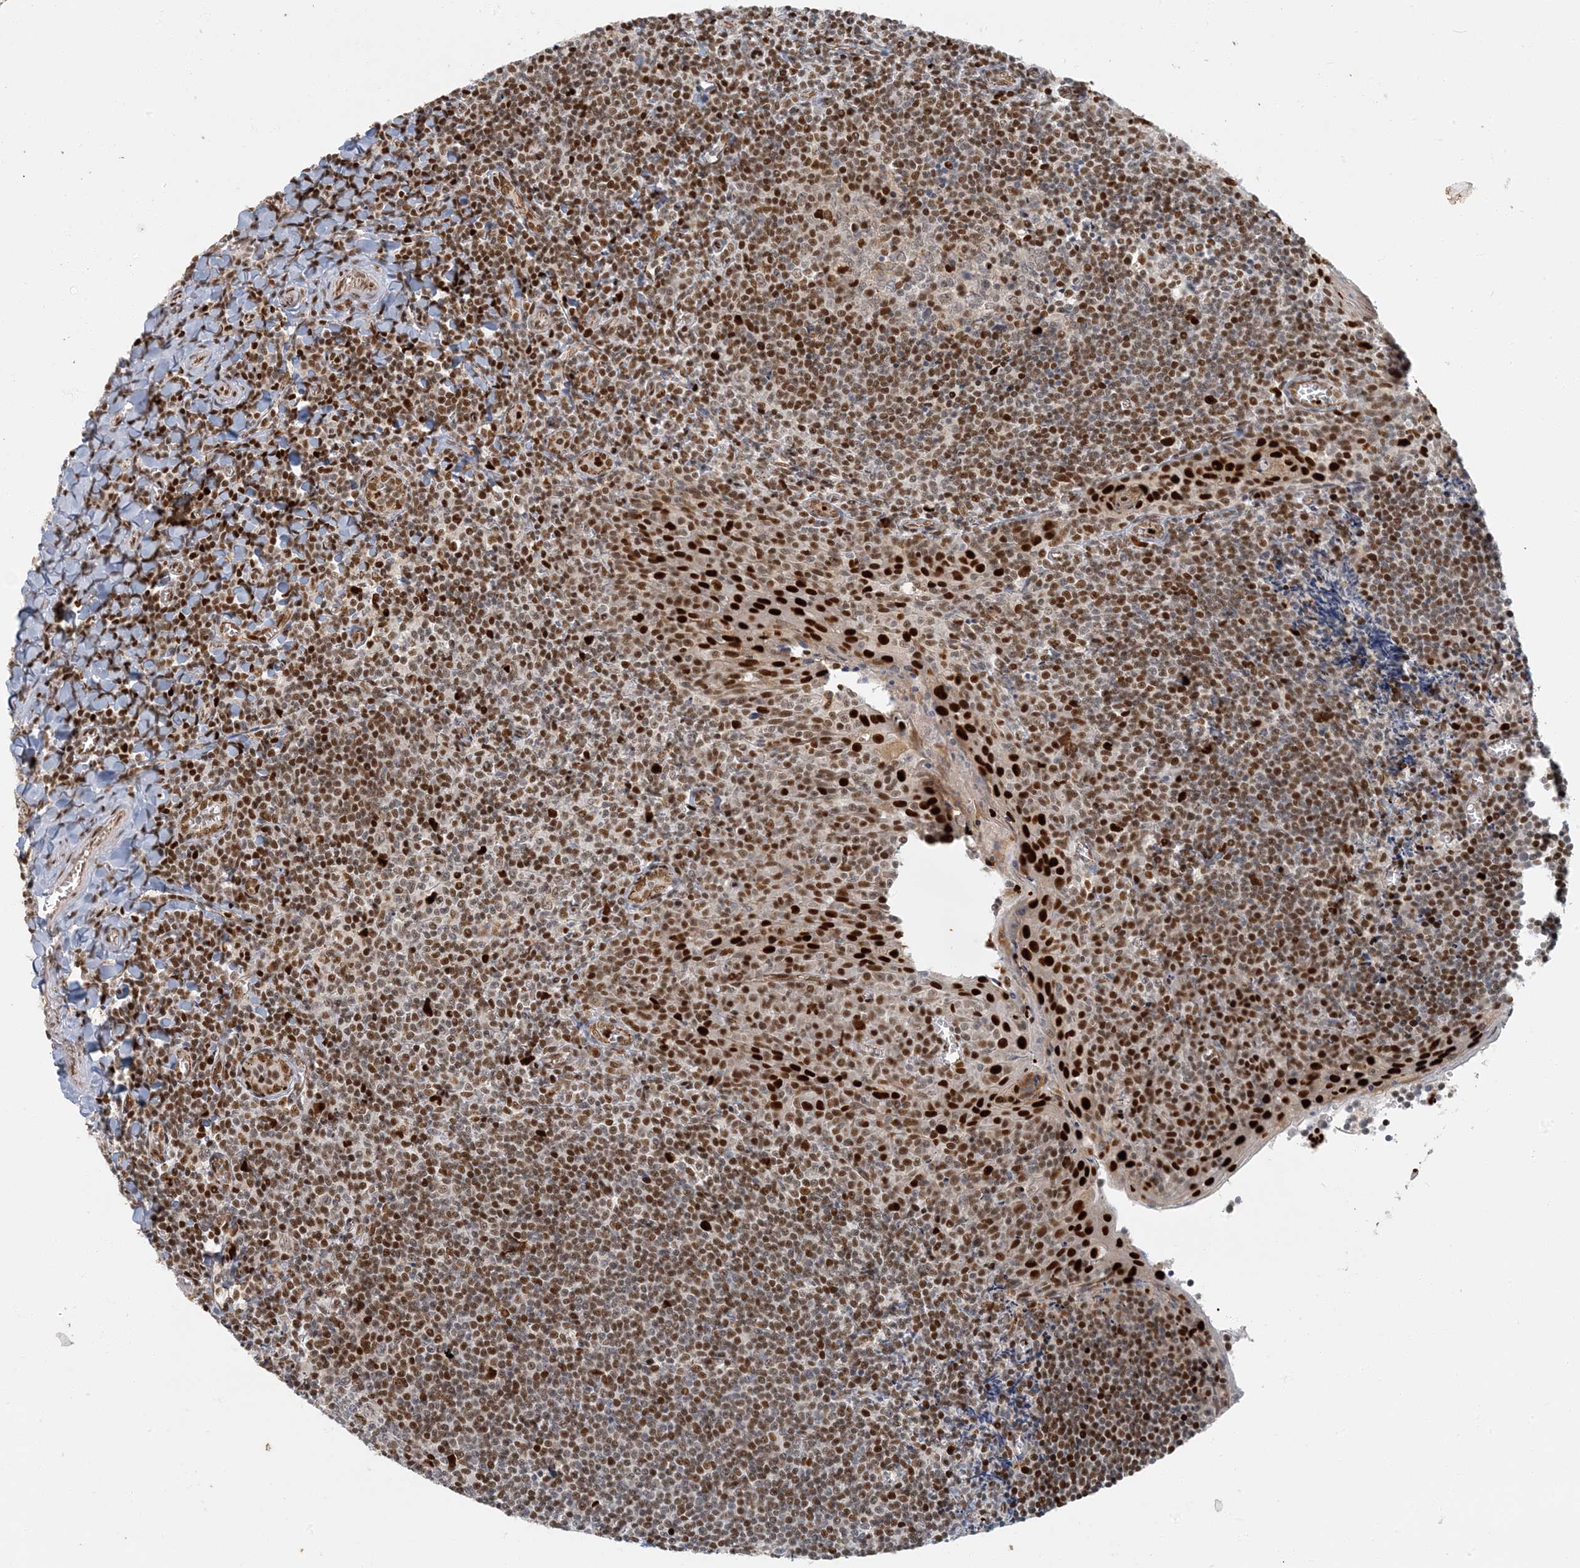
{"staining": {"intensity": "strong", "quantity": "<25%", "location": "nuclear"}, "tissue": "tonsil", "cell_type": "Germinal center cells", "image_type": "normal", "snomed": [{"axis": "morphology", "description": "Normal tissue, NOS"}, {"axis": "topography", "description": "Tonsil"}], "caption": "The image displays immunohistochemical staining of unremarkable tonsil. There is strong nuclear staining is appreciated in about <25% of germinal center cells. (DAB (3,3'-diaminobenzidine) IHC, brown staining for protein, blue staining for nuclei).", "gene": "AK9", "patient": {"sex": "male", "age": 27}}